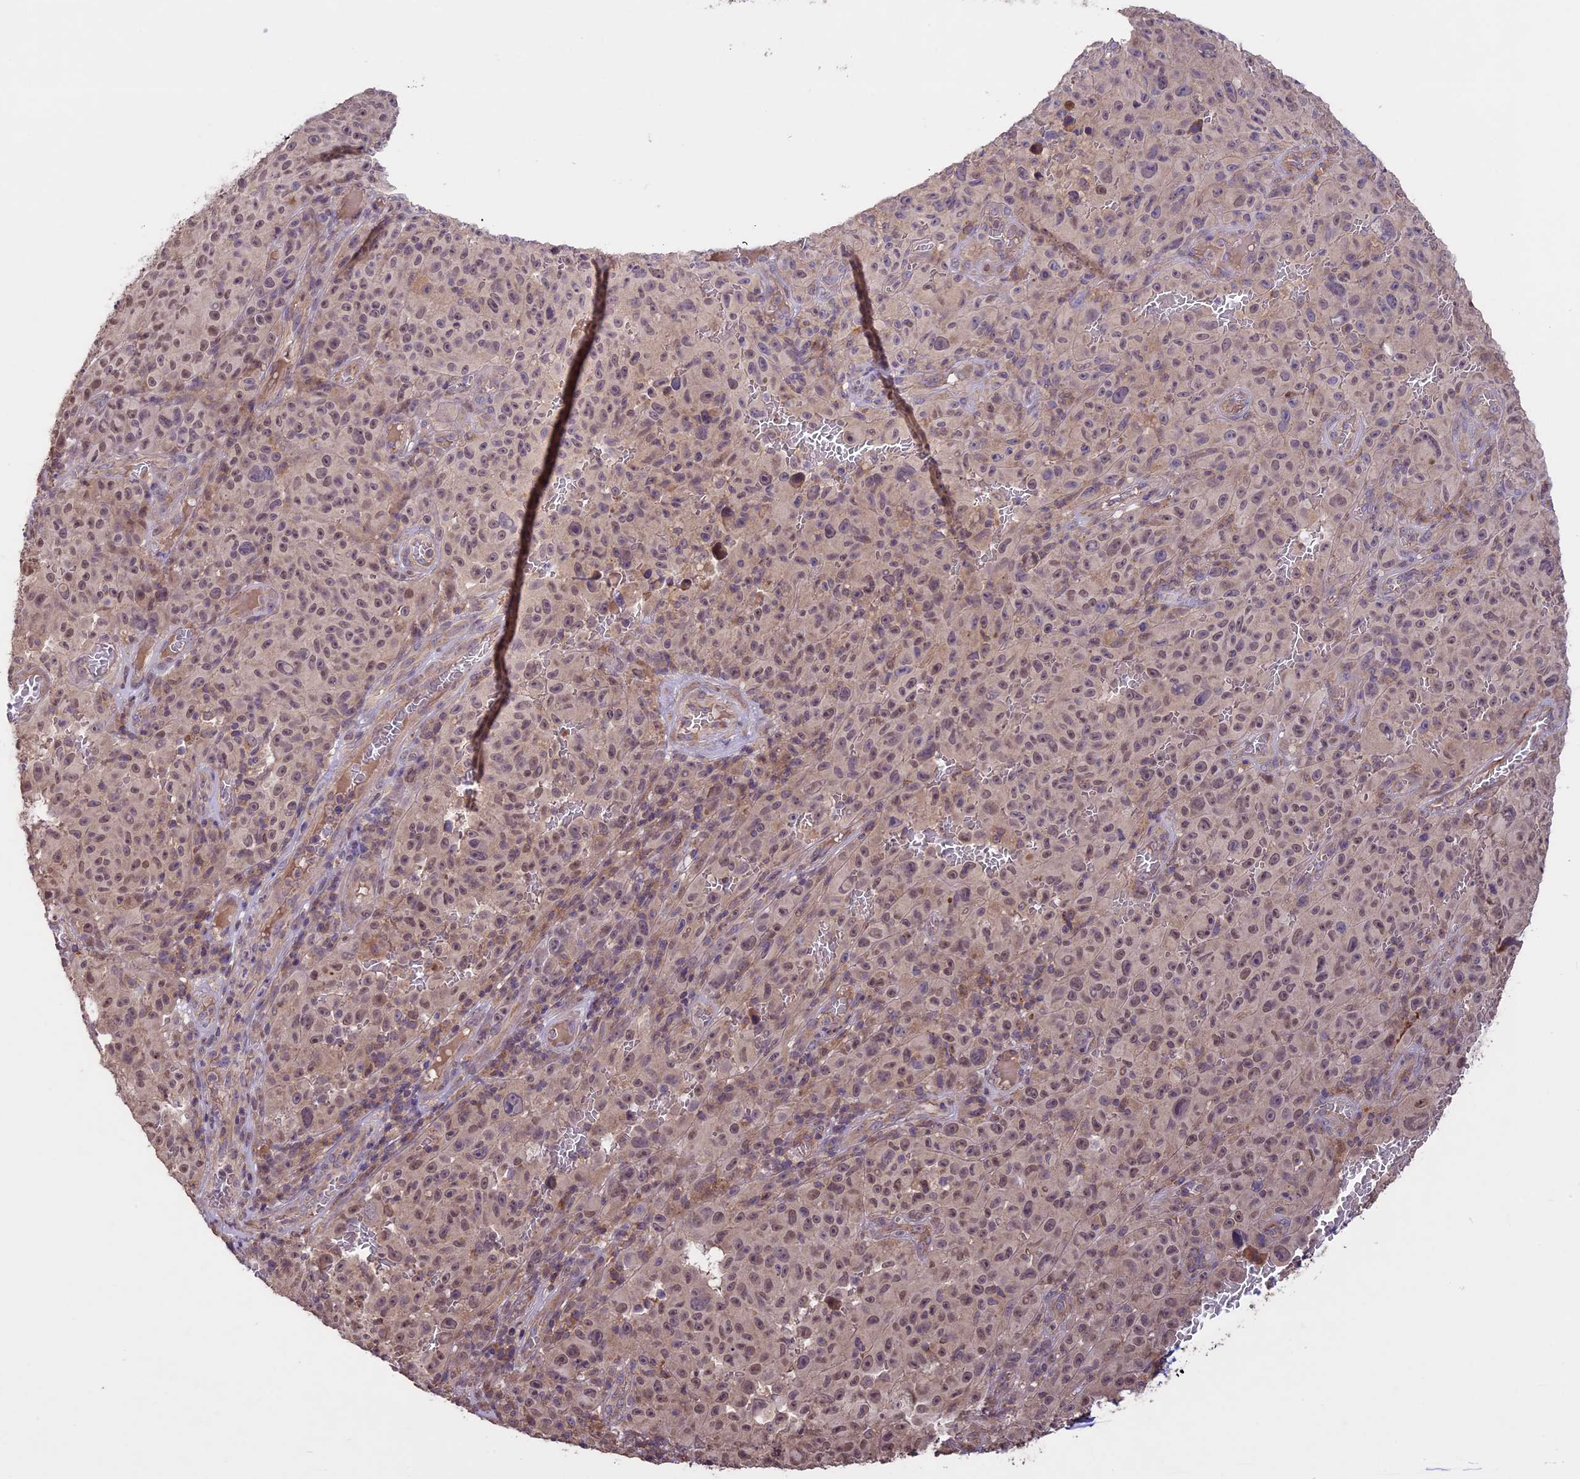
{"staining": {"intensity": "weak", "quantity": "<25%", "location": "cytoplasmic/membranous"}, "tissue": "melanoma", "cell_type": "Tumor cells", "image_type": "cancer", "snomed": [{"axis": "morphology", "description": "Malignant melanoma, NOS"}, {"axis": "topography", "description": "Skin"}], "caption": "Immunohistochemical staining of human malignant melanoma reveals no significant expression in tumor cells.", "gene": "BCAS4", "patient": {"sex": "female", "age": 82}}